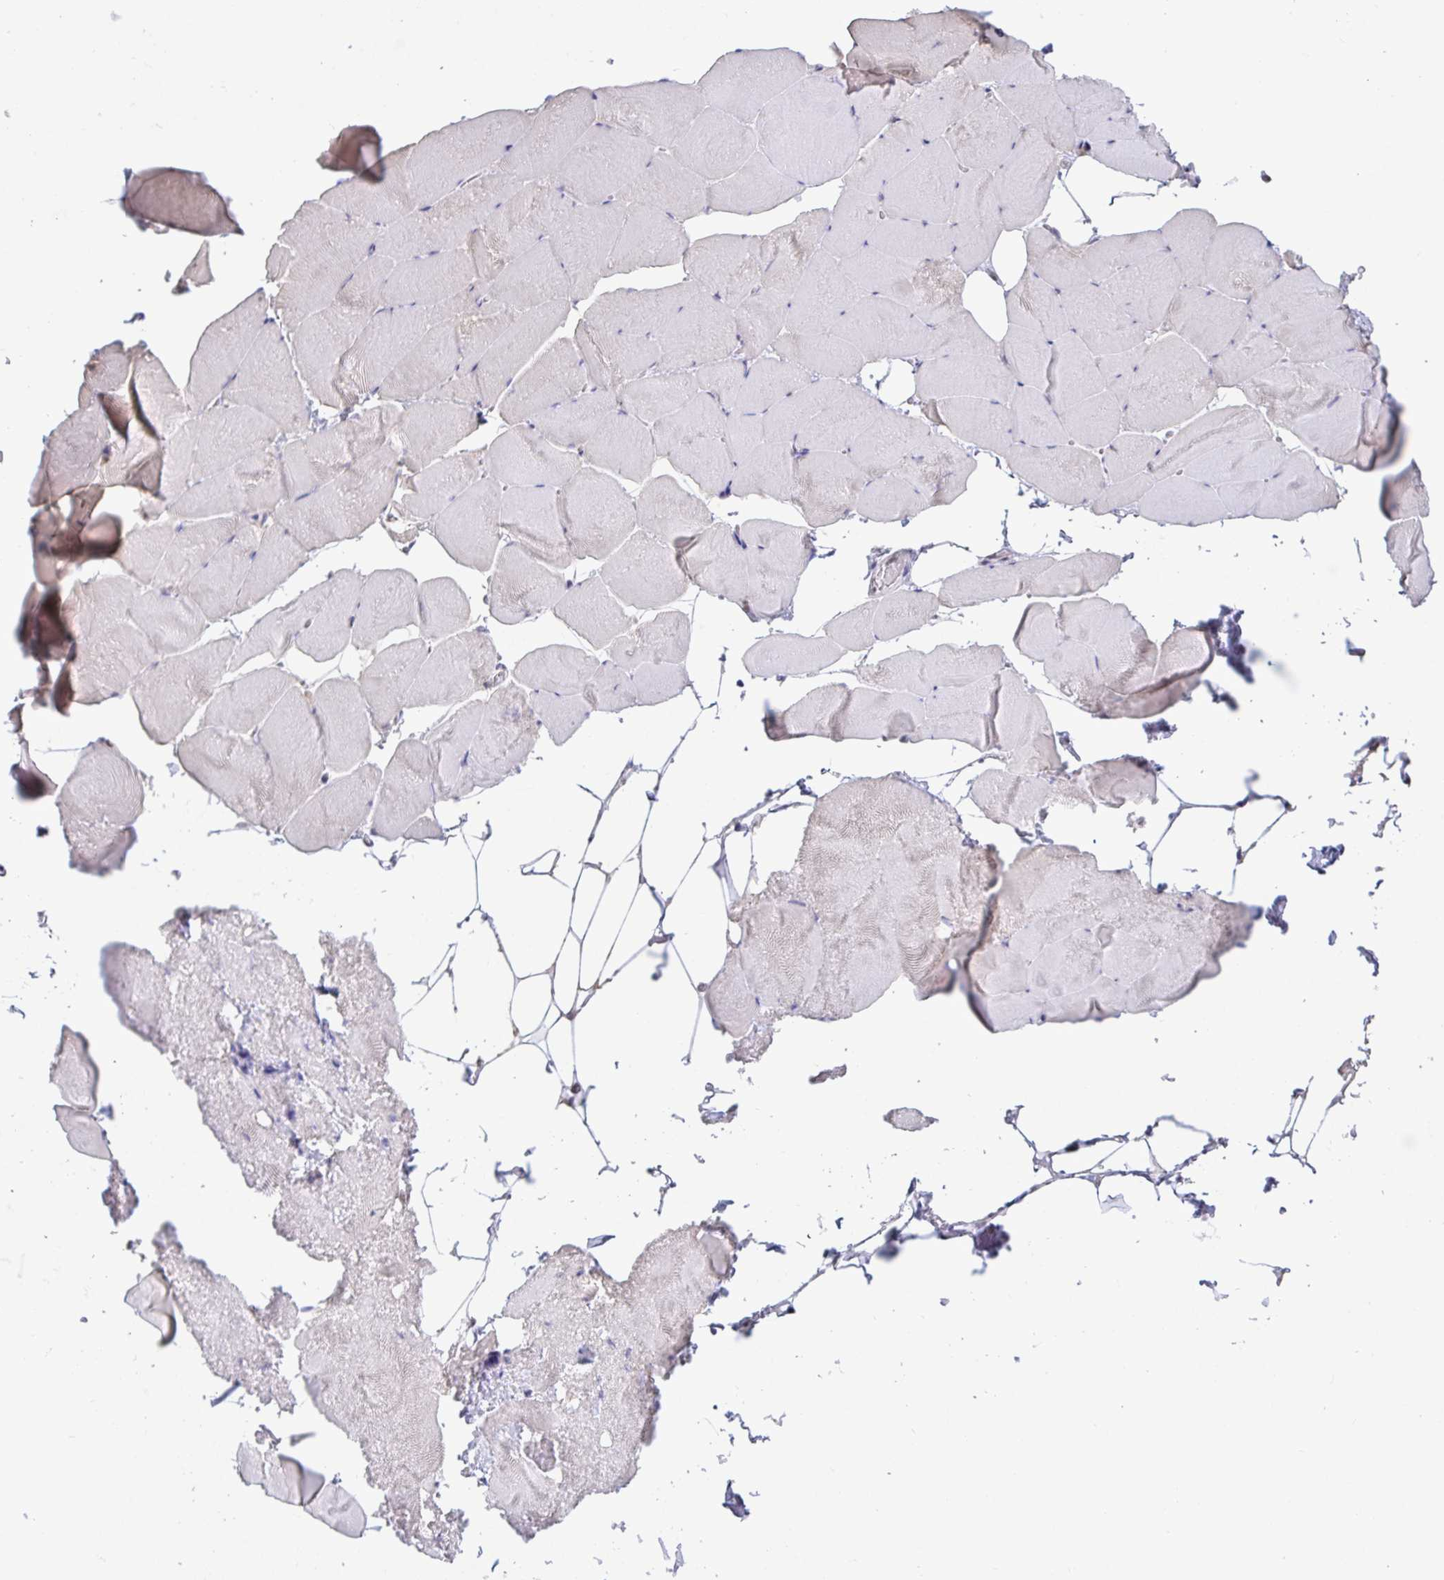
{"staining": {"intensity": "negative", "quantity": "none", "location": "none"}, "tissue": "skeletal muscle", "cell_type": "Myocytes", "image_type": "normal", "snomed": [{"axis": "morphology", "description": "Normal tissue, NOS"}, {"axis": "topography", "description": "Skeletal muscle"}], "caption": "IHC image of benign human skeletal muscle stained for a protein (brown), which displays no staining in myocytes.", "gene": "SUPT16H", "patient": {"sex": "female", "age": 64}}